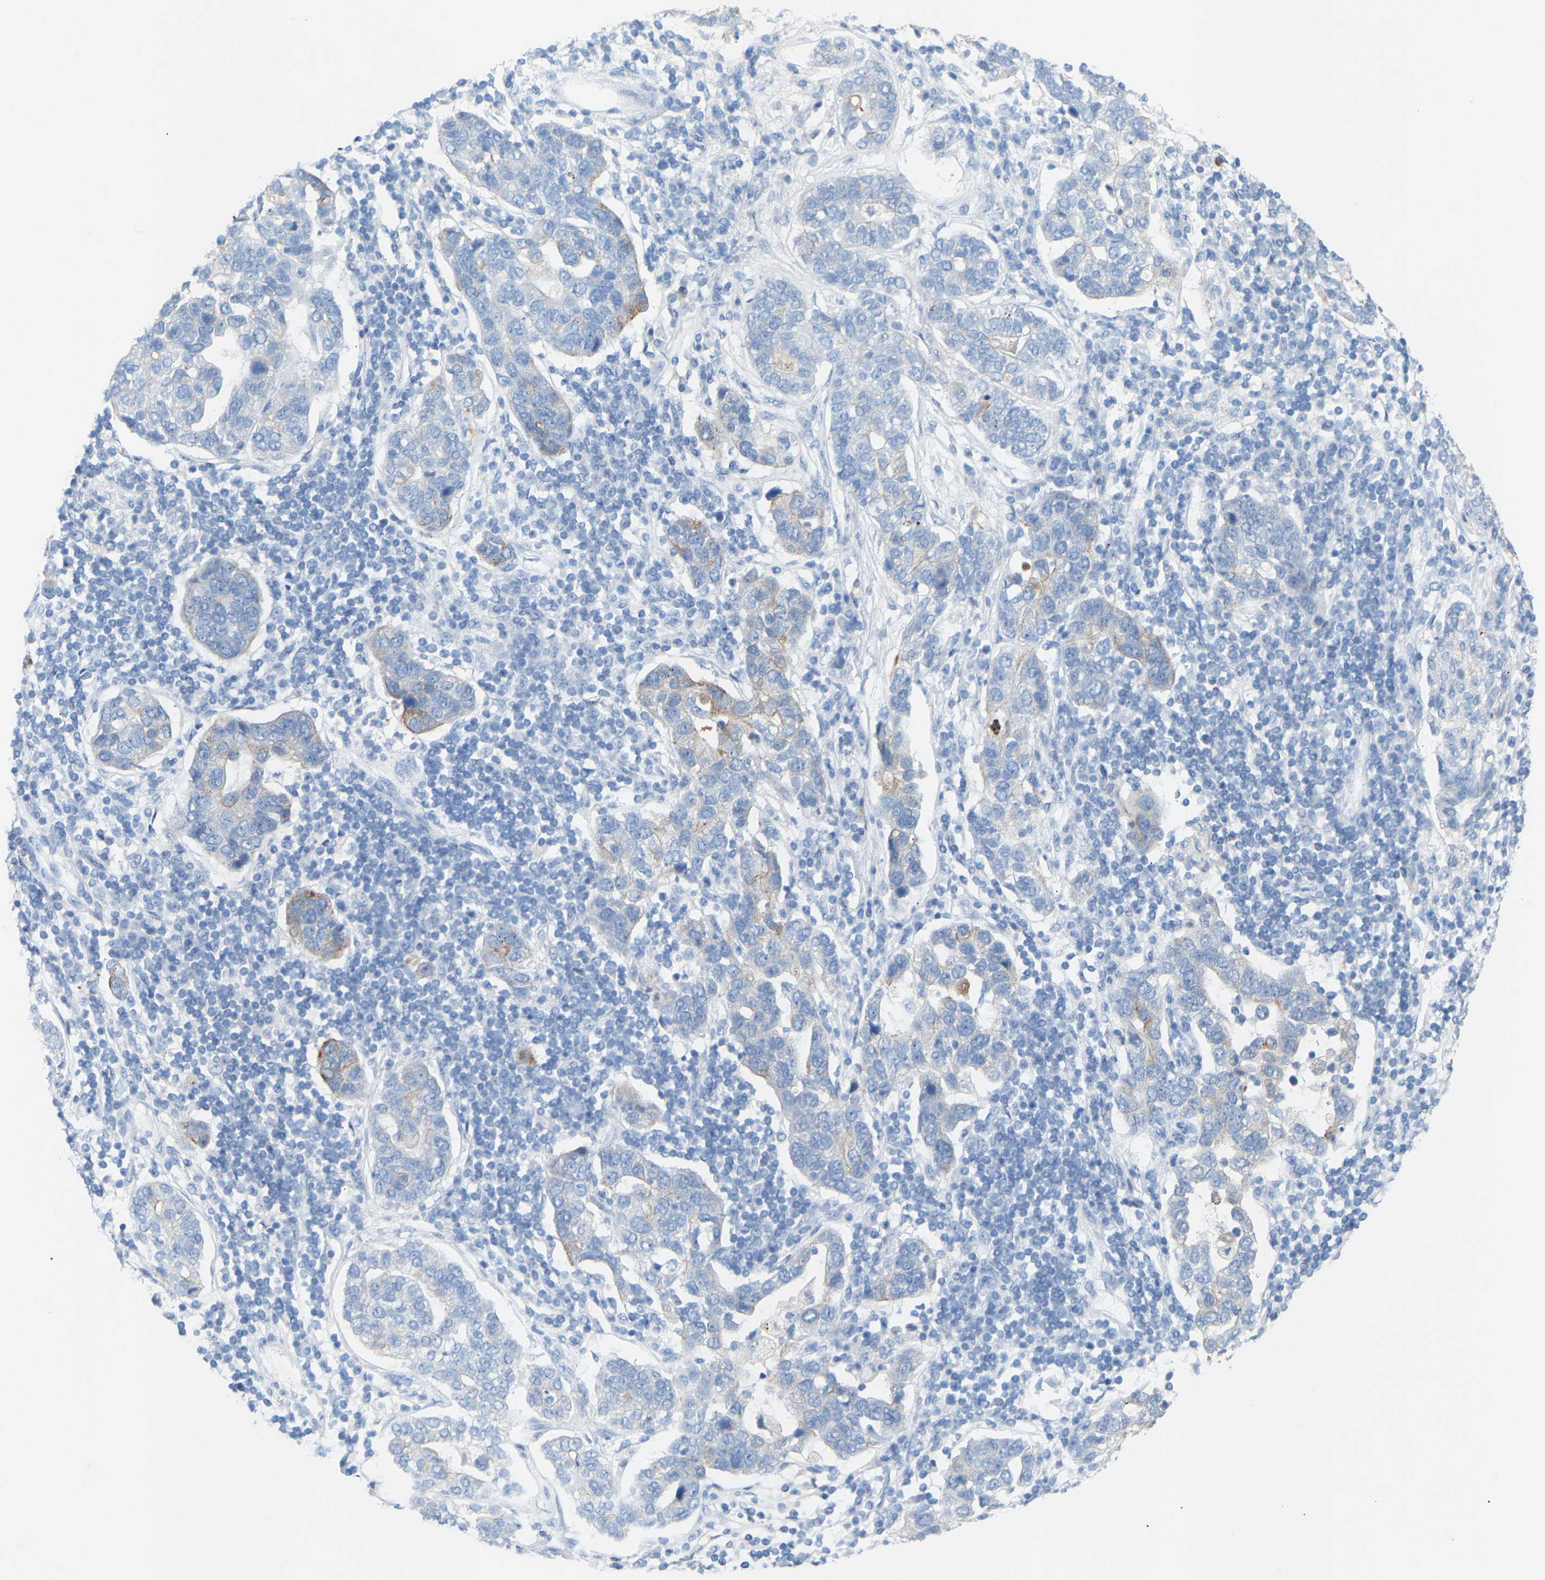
{"staining": {"intensity": "weak", "quantity": "<25%", "location": "cytoplasmic/membranous"}, "tissue": "pancreatic cancer", "cell_type": "Tumor cells", "image_type": "cancer", "snomed": [{"axis": "morphology", "description": "Adenocarcinoma, NOS"}, {"axis": "topography", "description": "Pancreas"}], "caption": "Immunohistochemical staining of pancreatic cancer reveals no significant positivity in tumor cells.", "gene": "PEX1", "patient": {"sex": "female", "age": 61}}